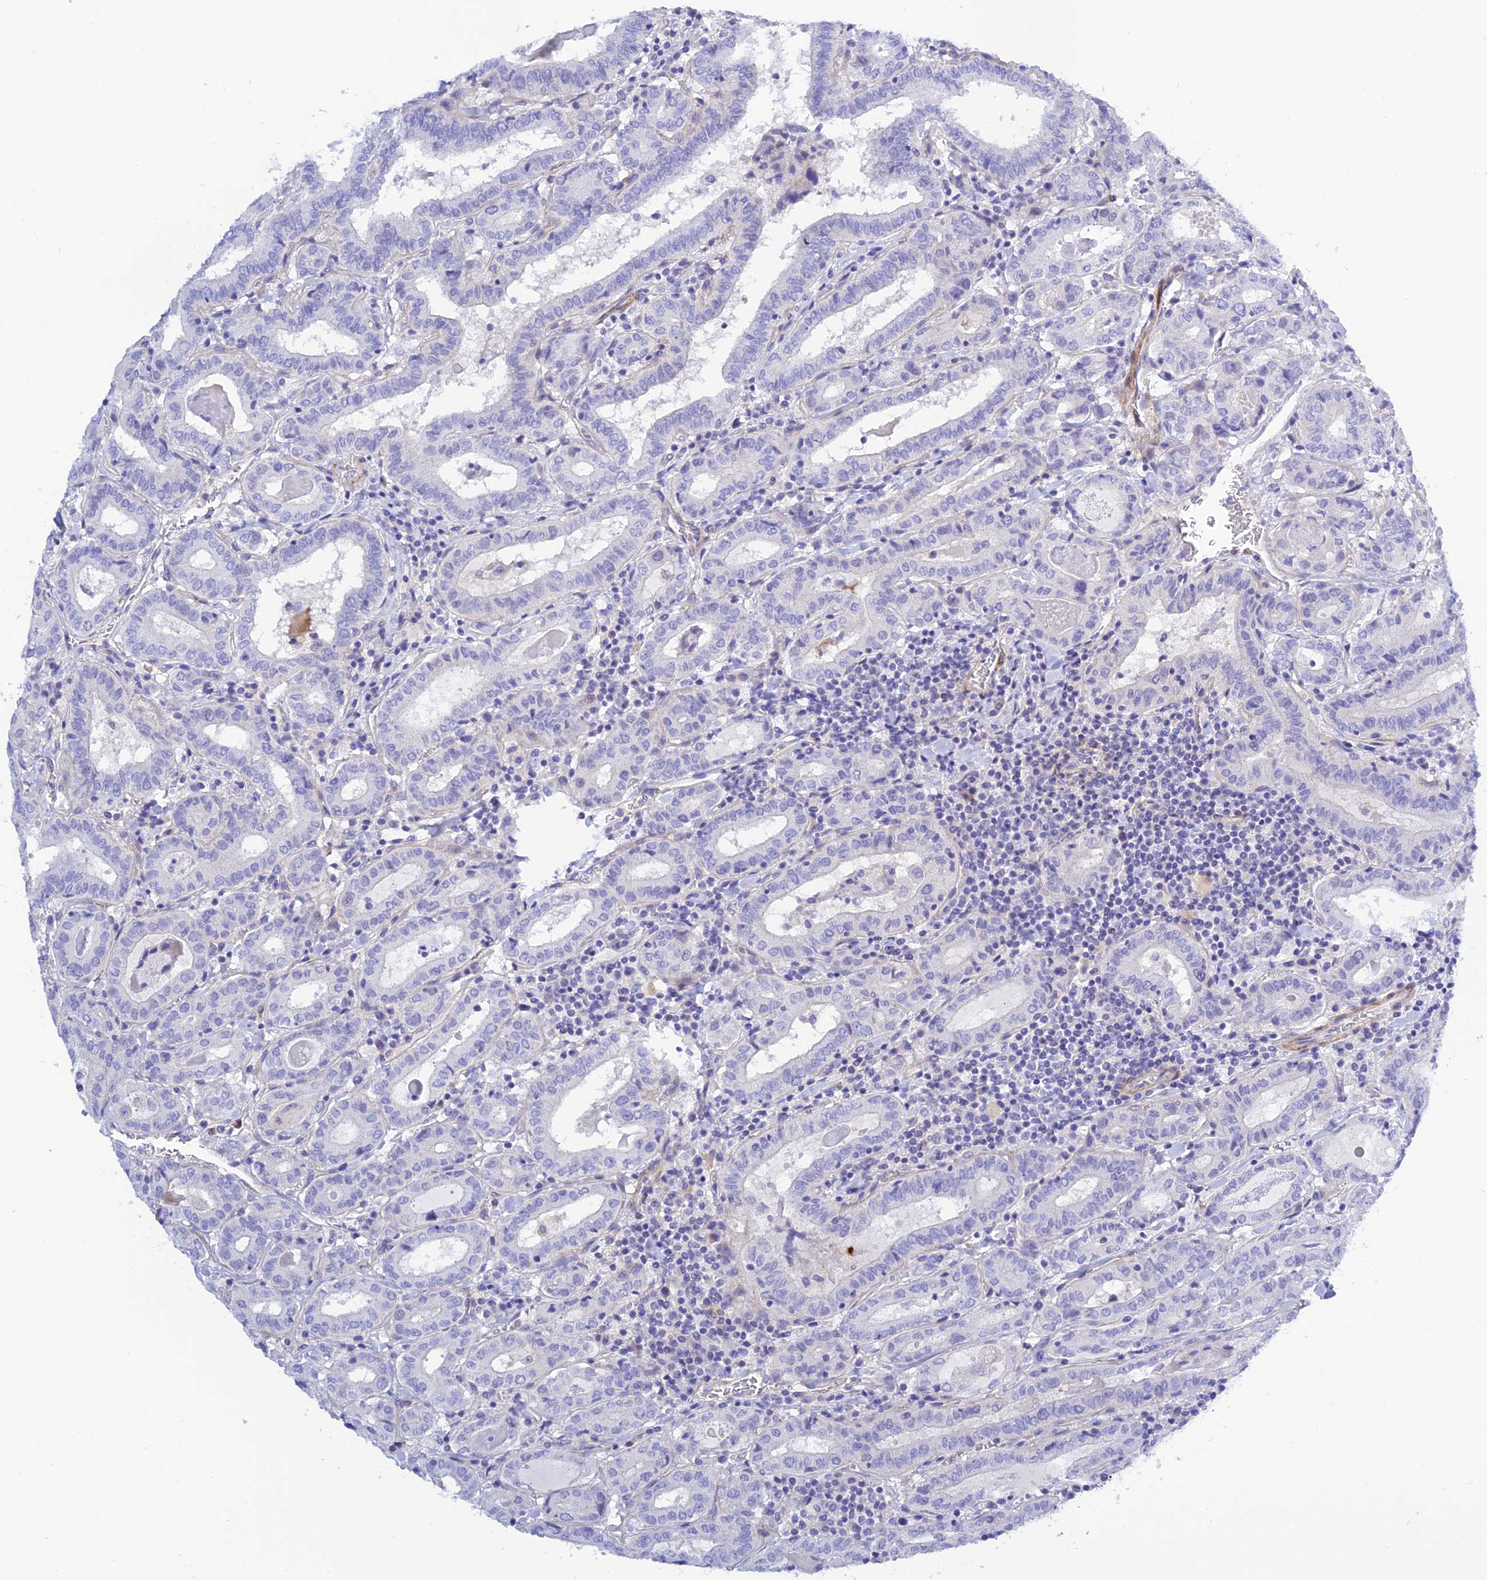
{"staining": {"intensity": "negative", "quantity": "none", "location": "none"}, "tissue": "thyroid cancer", "cell_type": "Tumor cells", "image_type": "cancer", "snomed": [{"axis": "morphology", "description": "Papillary adenocarcinoma, NOS"}, {"axis": "topography", "description": "Thyroid gland"}], "caption": "Tumor cells are negative for brown protein staining in thyroid papillary adenocarcinoma. (Immunohistochemistry (ihc), brightfield microscopy, high magnification).", "gene": "ZDHHC16", "patient": {"sex": "female", "age": 72}}